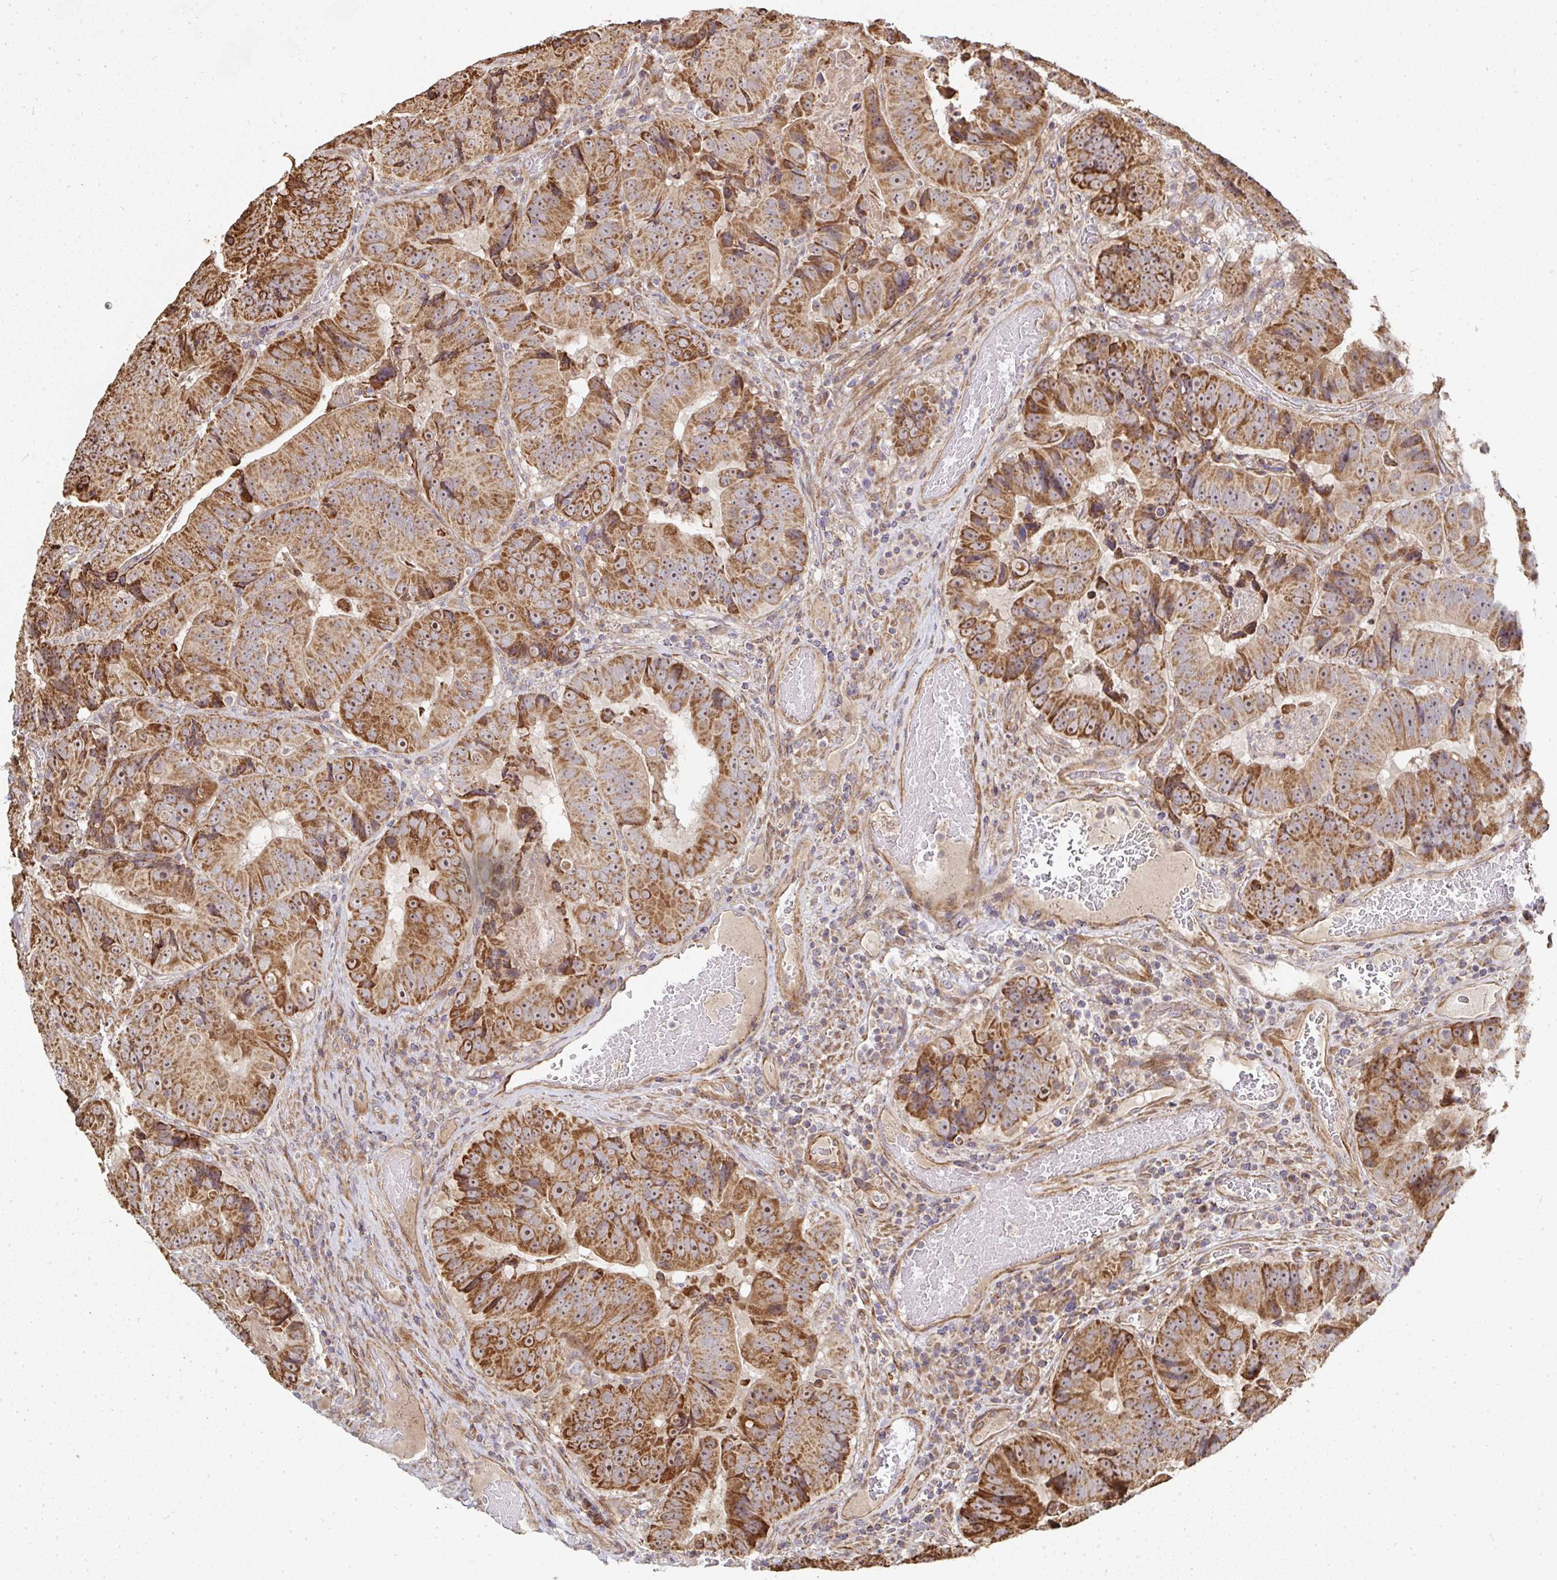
{"staining": {"intensity": "moderate", "quantity": ">75%", "location": "cytoplasmic/membranous,nuclear"}, "tissue": "colorectal cancer", "cell_type": "Tumor cells", "image_type": "cancer", "snomed": [{"axis": "morphology", "description": "Adenocarcinoma, NOS"}, {"axis": "topography", "description": "Colon"}], "caption": "Approximately >75% of tumor cells in human adenocarcinoma (colorectal) display moderate cytoplasmic/membranous and nuclear protein expression as visualized by brown immunohistochemical staining.", "gene": "AGTPBP1", "patient": {"sex": "female", "age": 86}}